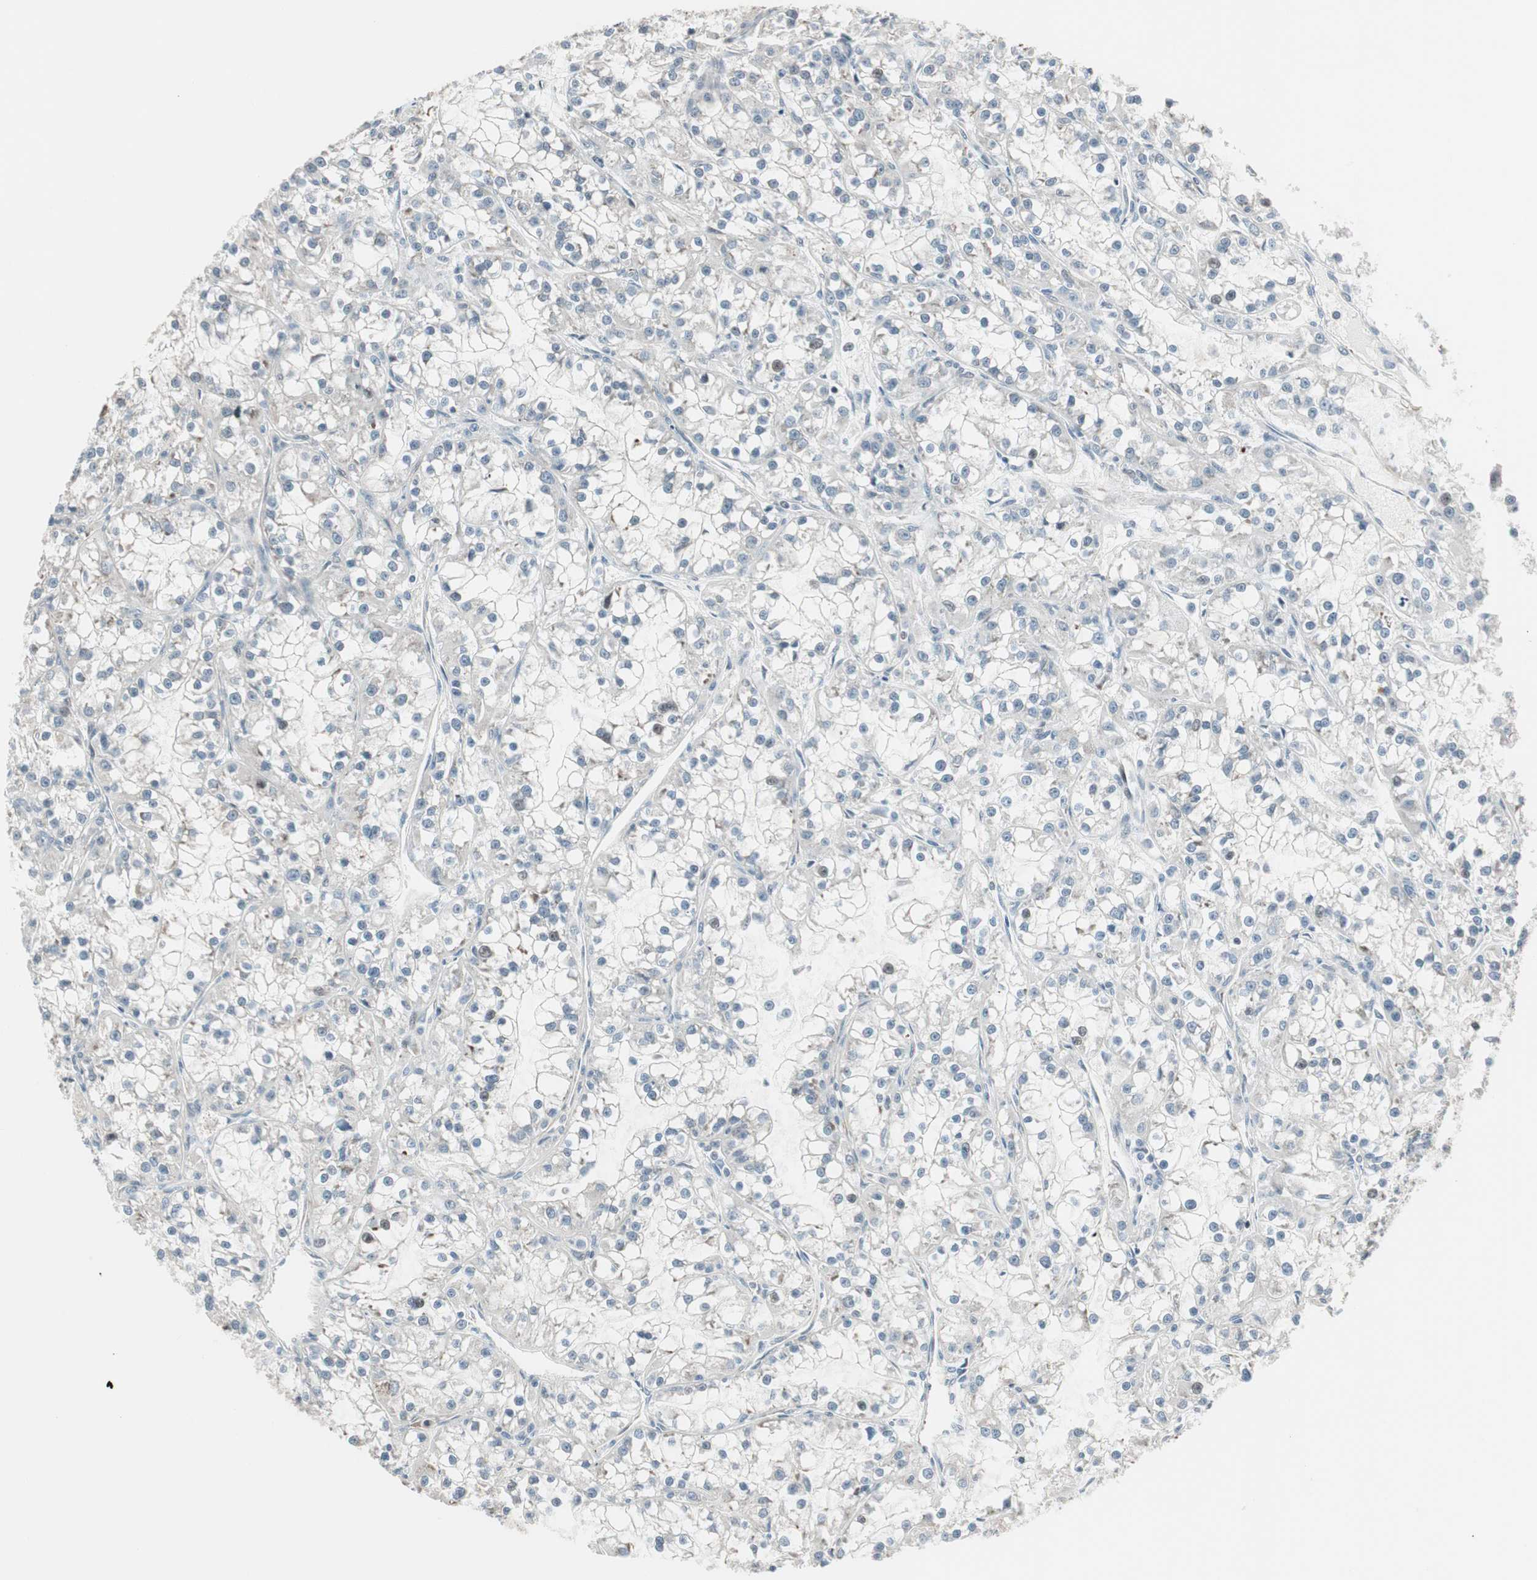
{"staining": {"intensity": "weak", "quantity": "<25%", "location": "nuclear"}, "tissue": "renal cancer", "cell_type": "Tumor cells", "image_type": "cancer", "snomed": [{"axis": "morphology", "description": "Adenocarcinoma, NOS"}, {"axis": "topography", "description": "Kidney"}], "caption": "Immunohistochemistry micrograph of human renal cancer (adenocarcinoma) stained for a protein (brown), which shows no staining in tumor cells. (Brightfield microscopy of DAB IHC at high magnification).", "gene": "MAD2L2", "patient": {"sex": "female", "age": 52}}